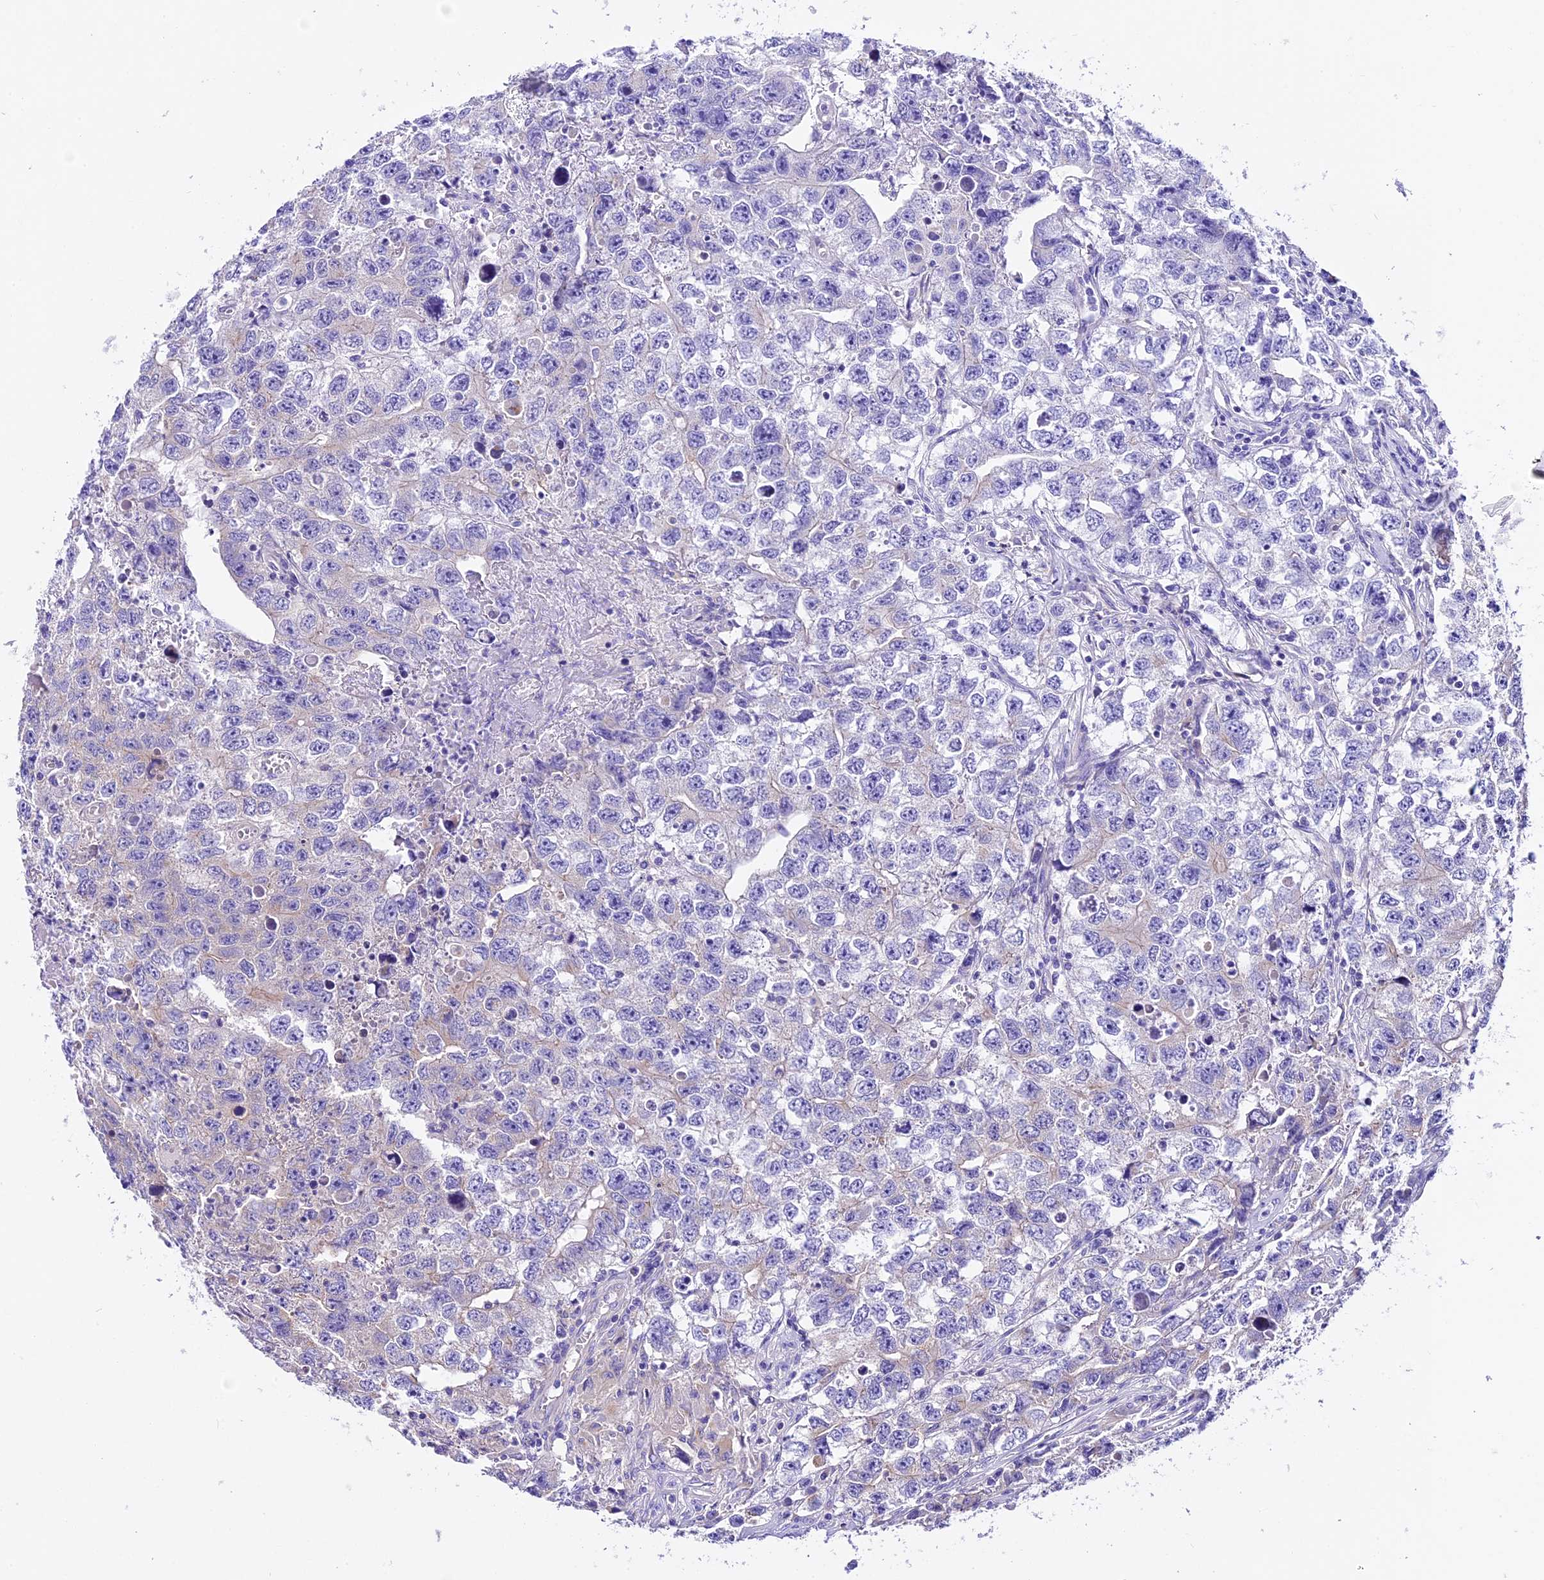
{"staining": {"intensity": "negative", "quantity": "none", "location": "none"}, "tissue": "testis cancer", "cell_type": "Tumor cells", "image_type": "cancer", "snomed": [{"axis": "morphology", "description": "Seminoma, NOS"}, {"axis": "morphology", "description": "Carcinoma, Embryonal, NOS"}, {"axis": "topography", "description": "Testis"}], "caption": "Tumor cells show no significant expression in testis embryonal carcinoma. Nuclei are stained in blue.", "gene": "PEMT", "patient": {"sex": "male", "age": 43}}